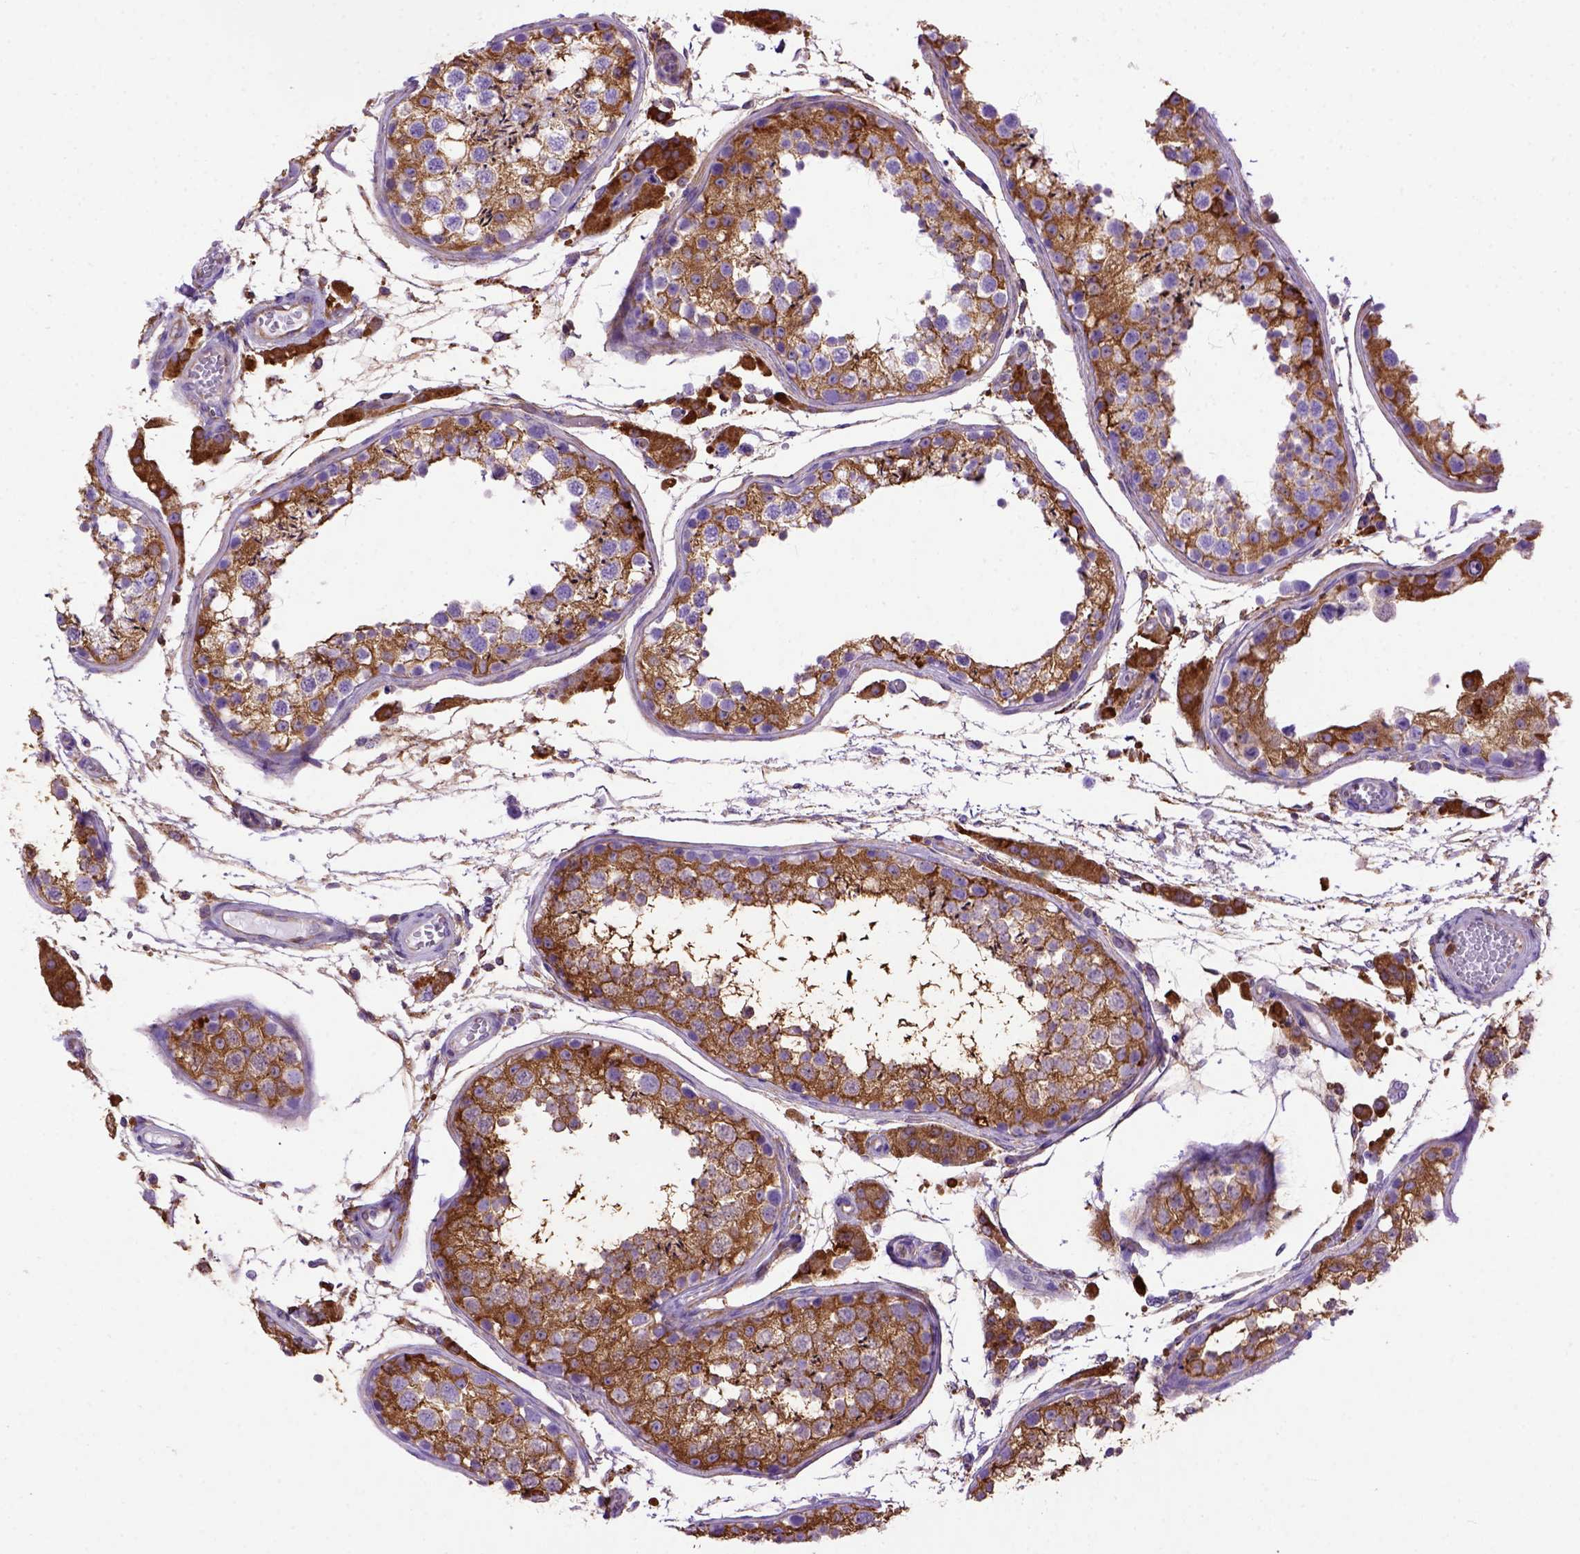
{"staining": {"intensity": "moderate", "quantity": ">75%", "location": "cytoplasmic/membranous"}, "tissue": "testis", "cell_type": "Cells in seminiferous ducts", "image_type": "normal", "snomed": [{"axis": "morphology", "description": "Normal tissue, NOS"}, {"axis": "topography", "description": "Testis"}], "caption": "Testis stained with immunohistochemistry (IHC) reveals moderate cytoplasmic/membranous positivity in approximately >75% of cells in seminiferous ducts. The staining was performed using DAB, with brown indicating positive protein expression. Nuclei are stained blue with hematoxylin.", "gene": "MVP", "patient": {"sex": "male", "age": 29}}